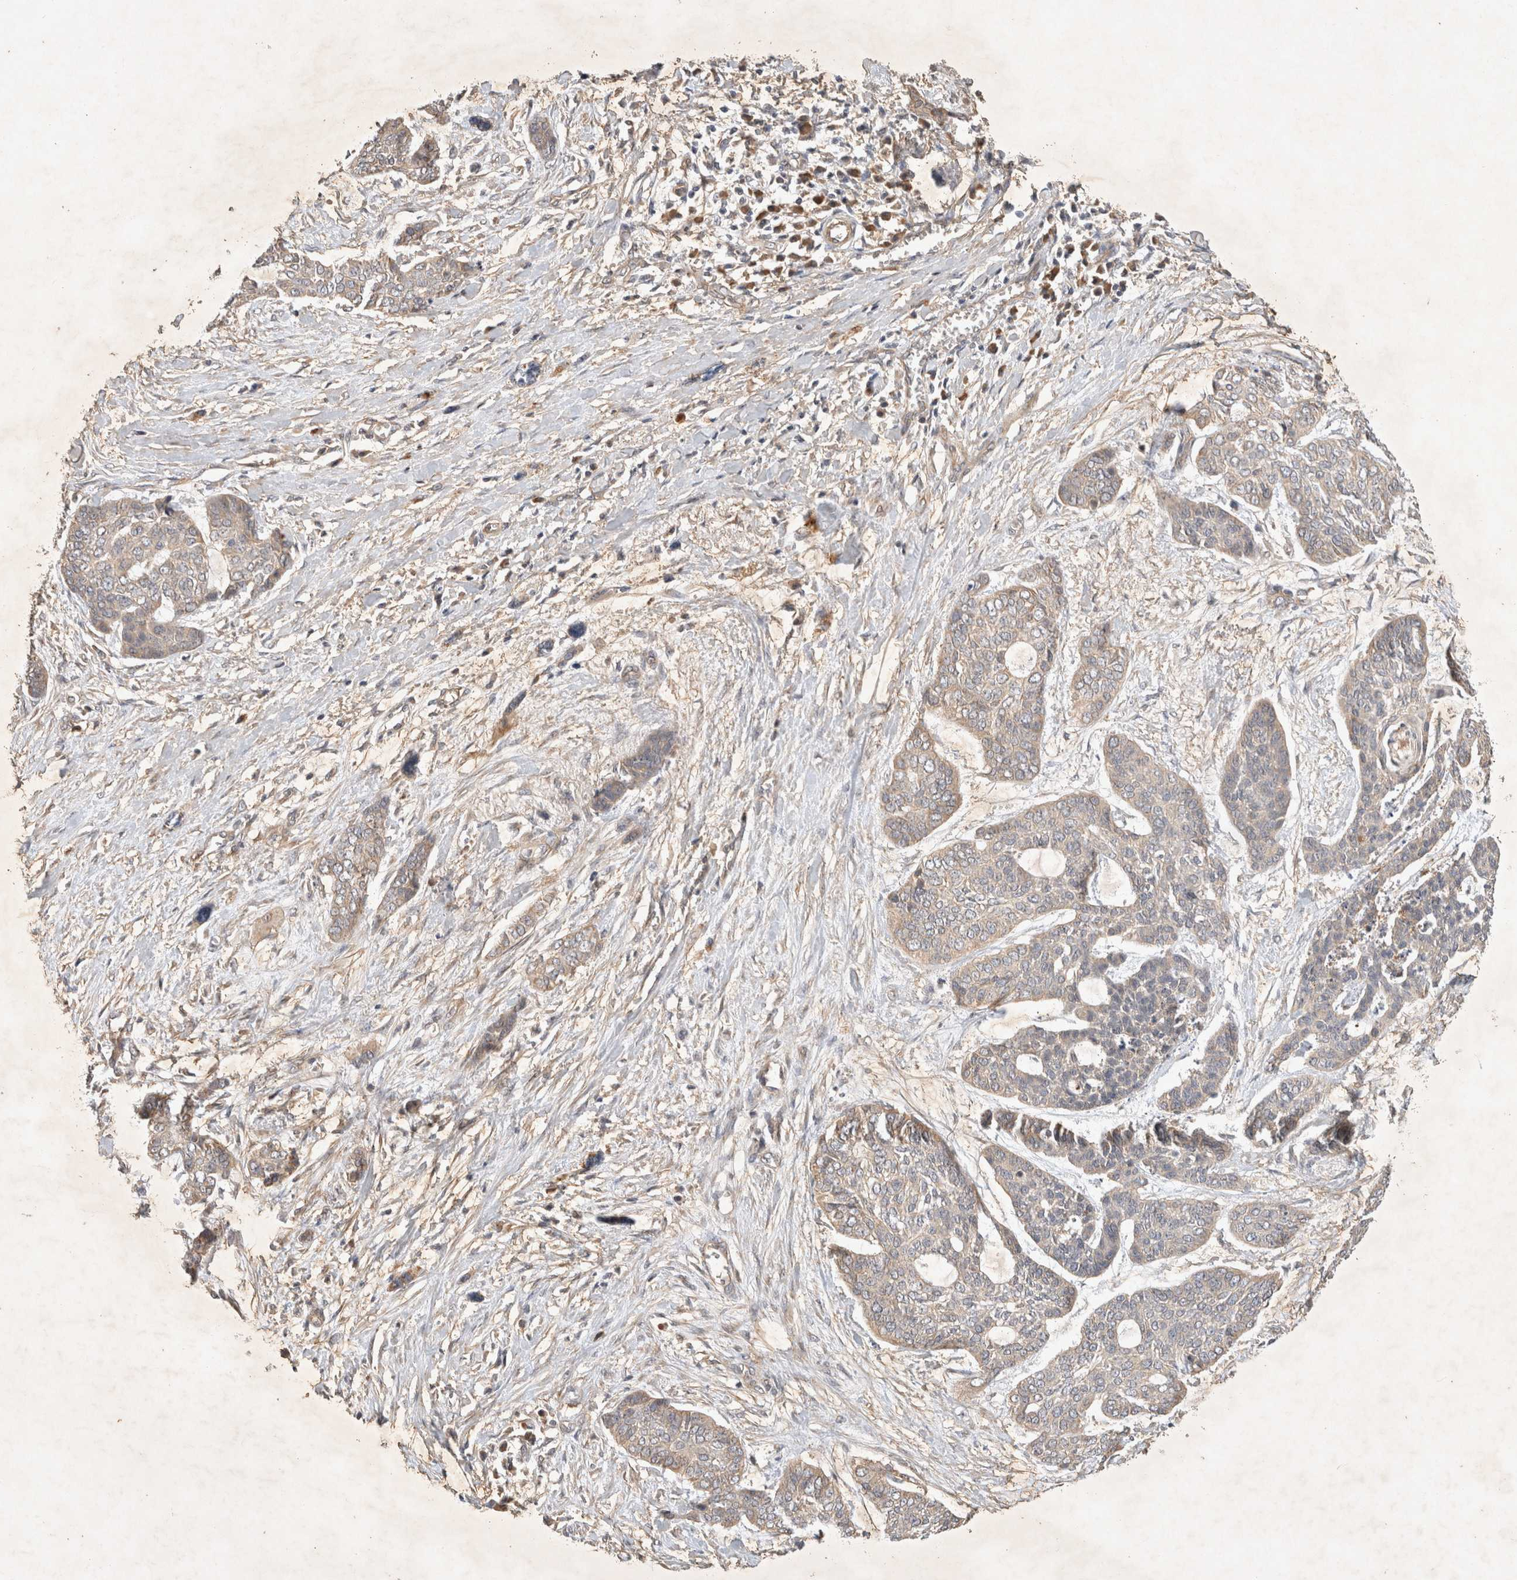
{"staining": {"intensity": "weak", "quantity": ">75%", "location": "cytoplasmic/membranous"}, "tissue": "skin cancer", "cell_type": "Tumor cells", "image_type": "cancer", "snomed": [{"axis": "morphology", "description": "Basal cell carcinoma"}, {"axis": "topography", "description": "Skin"}], "caption": "This photomicrograph reveals immunohistochemistry staining of basal cell carcinoma (skin), with low weak cytoplasmic/membranous expression in about >75% of tumor cells.", "gene": "YES1", "patient": {"sex": "female", "age": 64}}